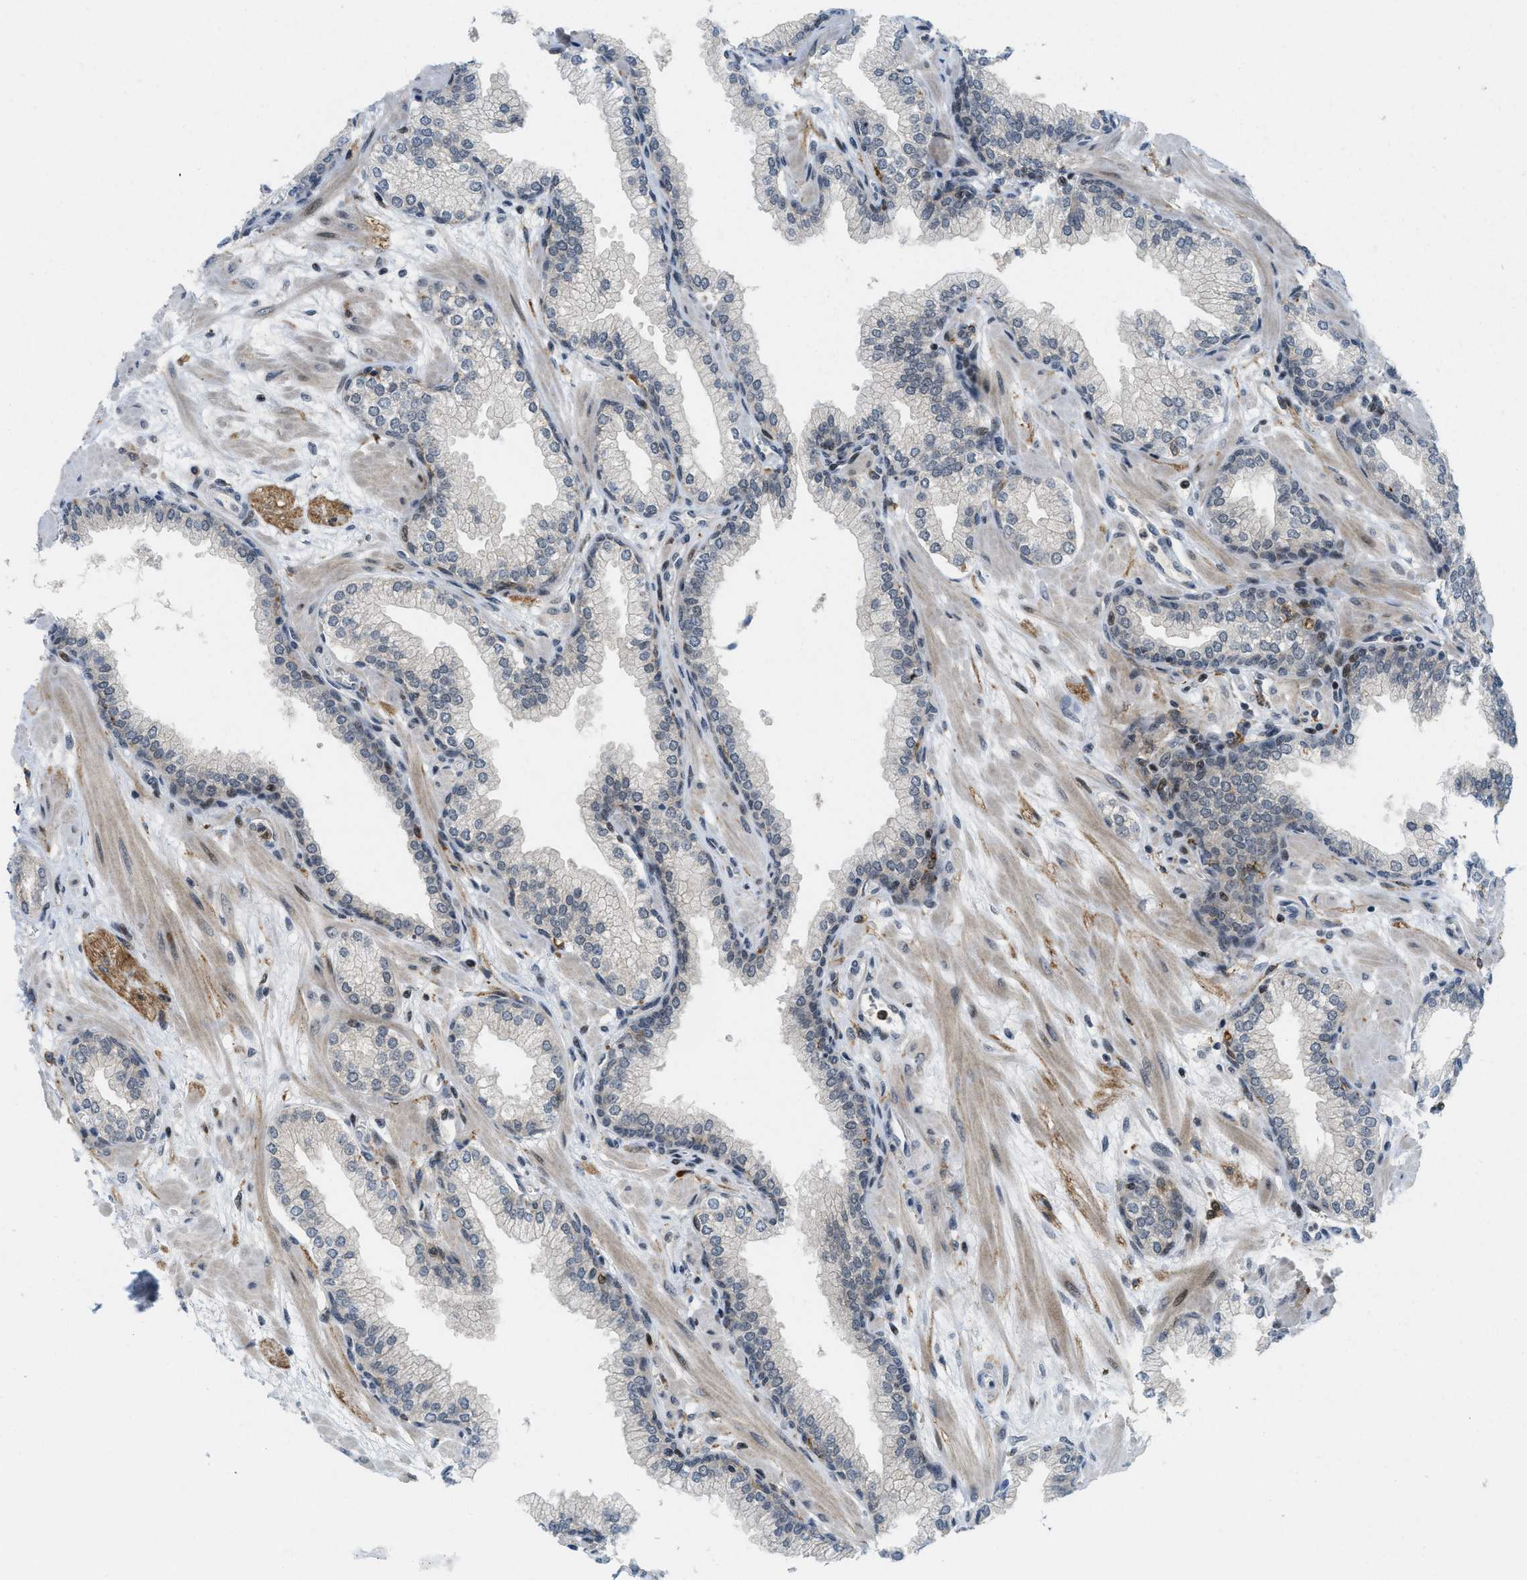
{"staining": {"intensity": "moderate", "quantity": "<25%", "location": "nuclear"}, "tissue": "prostate", "cell_type": "Glandular cells", "image_type": "normal", "snomed": [{"axis": "morphology", "description": "Normal tissue, NOS"}, {"axis": "morphology", "description": "Urothelial carcinoma, Low grade"}, {"axis": "topography", "description": "Urinary bladder"}, {"axis": "topography", "description": "Prostate"}], "caption": "Moderate nuclear positivity for a protein is seen in about <25% of glandular cells of unremarkable prostate using IHC.", "gene": "ING1", "patient": {"sex": "male", "age": 60}}